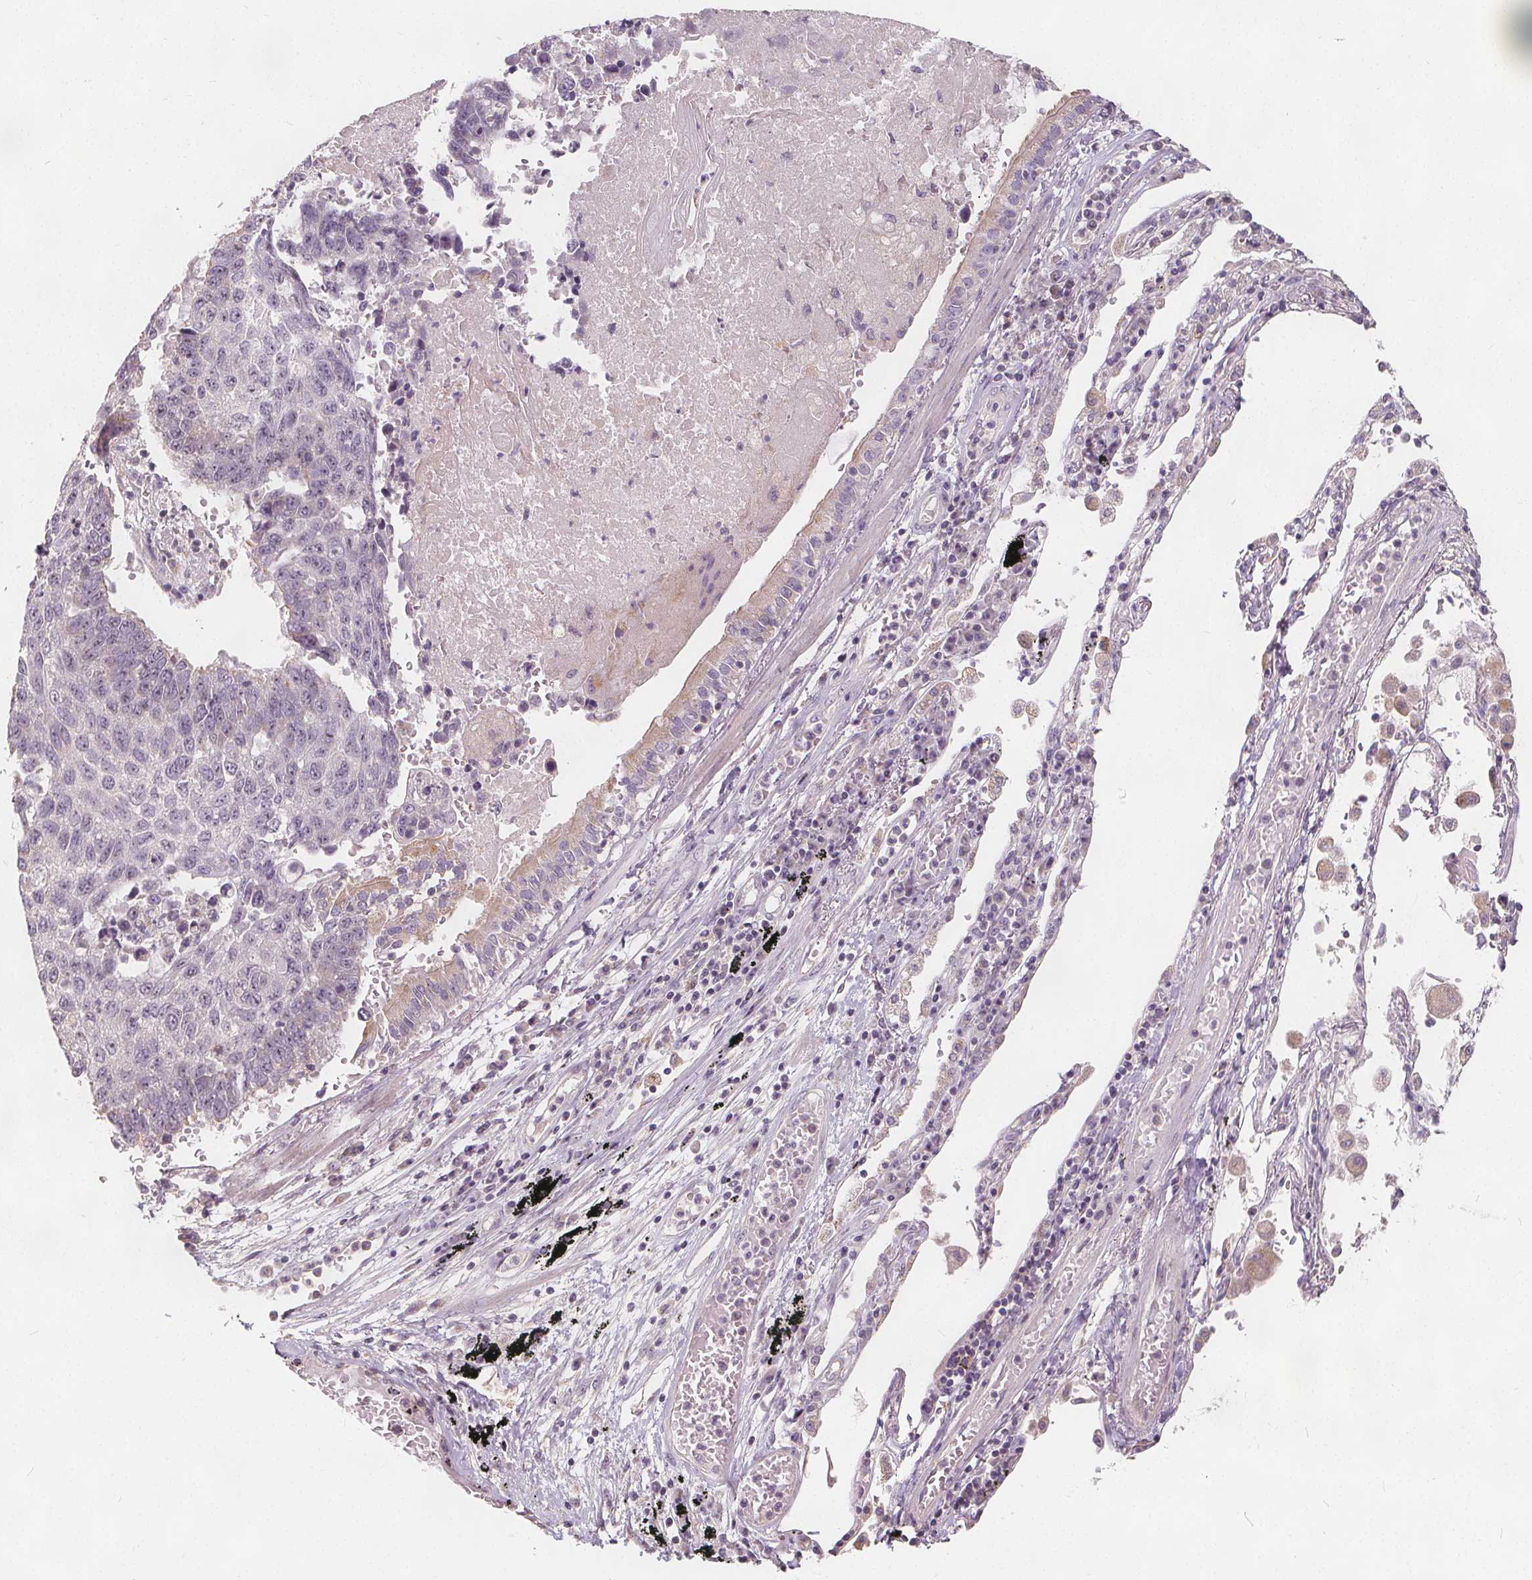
{"staining": {"intensity": "negative", "quantity": "none", "location": "none"}, "tissue": "lung cancer", "cell_type": "Tumor cells", "image_type": "cancer", "snomed": [{"axis": "morphology", "description": "Squamous cell carcinoma, NOS"}, {"axis": "topography", "description": "Lung"}], "caption": "Immunohistochemistry histopathology image of human lung squamous cell carcinoma stained for a protein (brown), which shows no positivity in tumor cells.", "gene": "DRC3", "patient": {"sex": "male", "age": 73}}